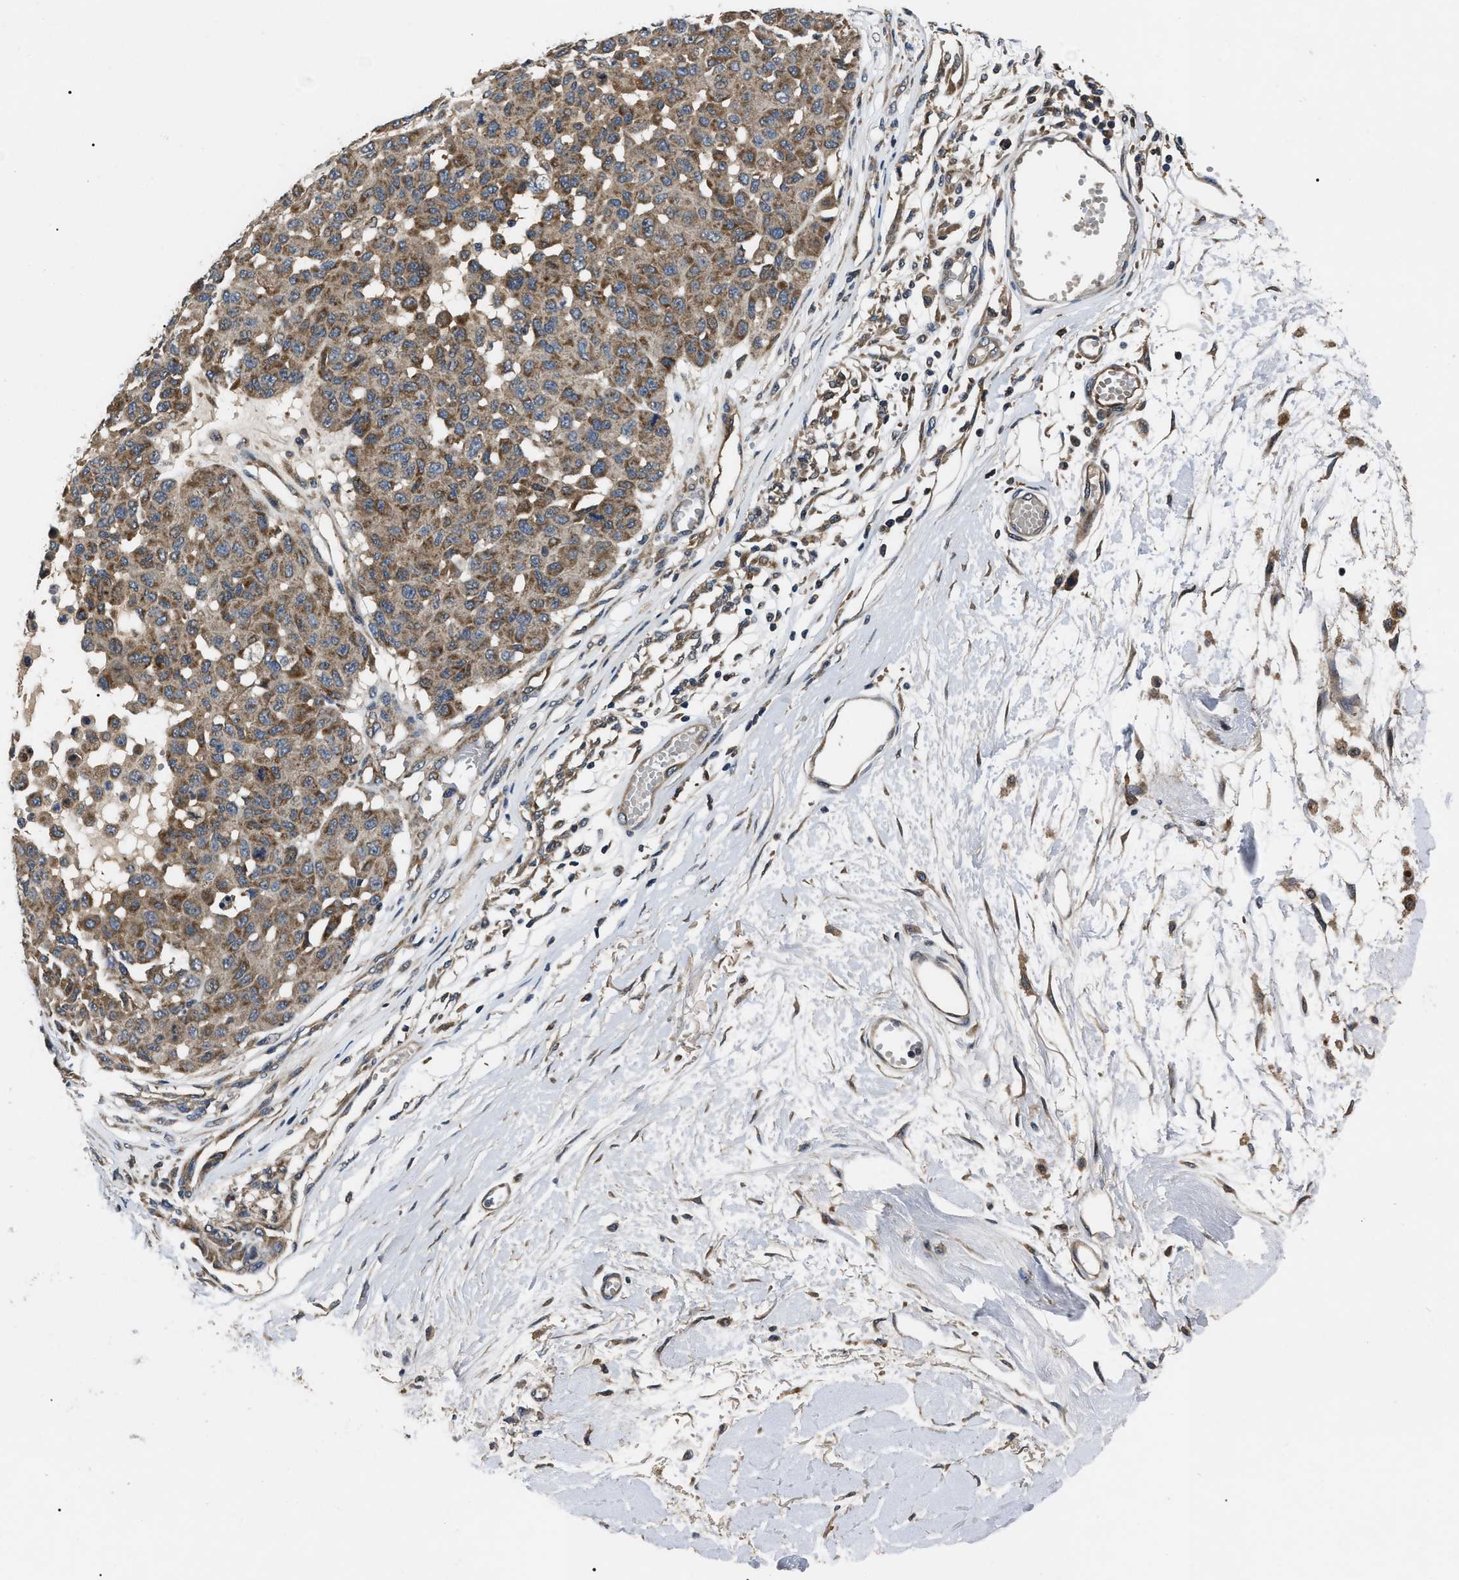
{"staining": {"intensity": "moderate", "quantity": ">75%", "location": "cytoplasmic/membranous"}, "tissue": "melanoma", "cell_type": "Tumor cells", "image_type": "cancer", "snomed": [{"axis": "morphology", "description": "Normal tissue, NOS"}, {"axis": "morphology", "description": "Malignant melanoma, NOS"}, {"axis": "topography", "description": "Skin"}], "caption": "An immunohistochemistry (IHC) image of neoplastic tissue is shown. Protein staining in brown labels moderate cytoplasmic/membranous positivity in melanoma within tumor cells.", "gene": "PPWD1", "patient": {"sex": "male", "age": 62}}